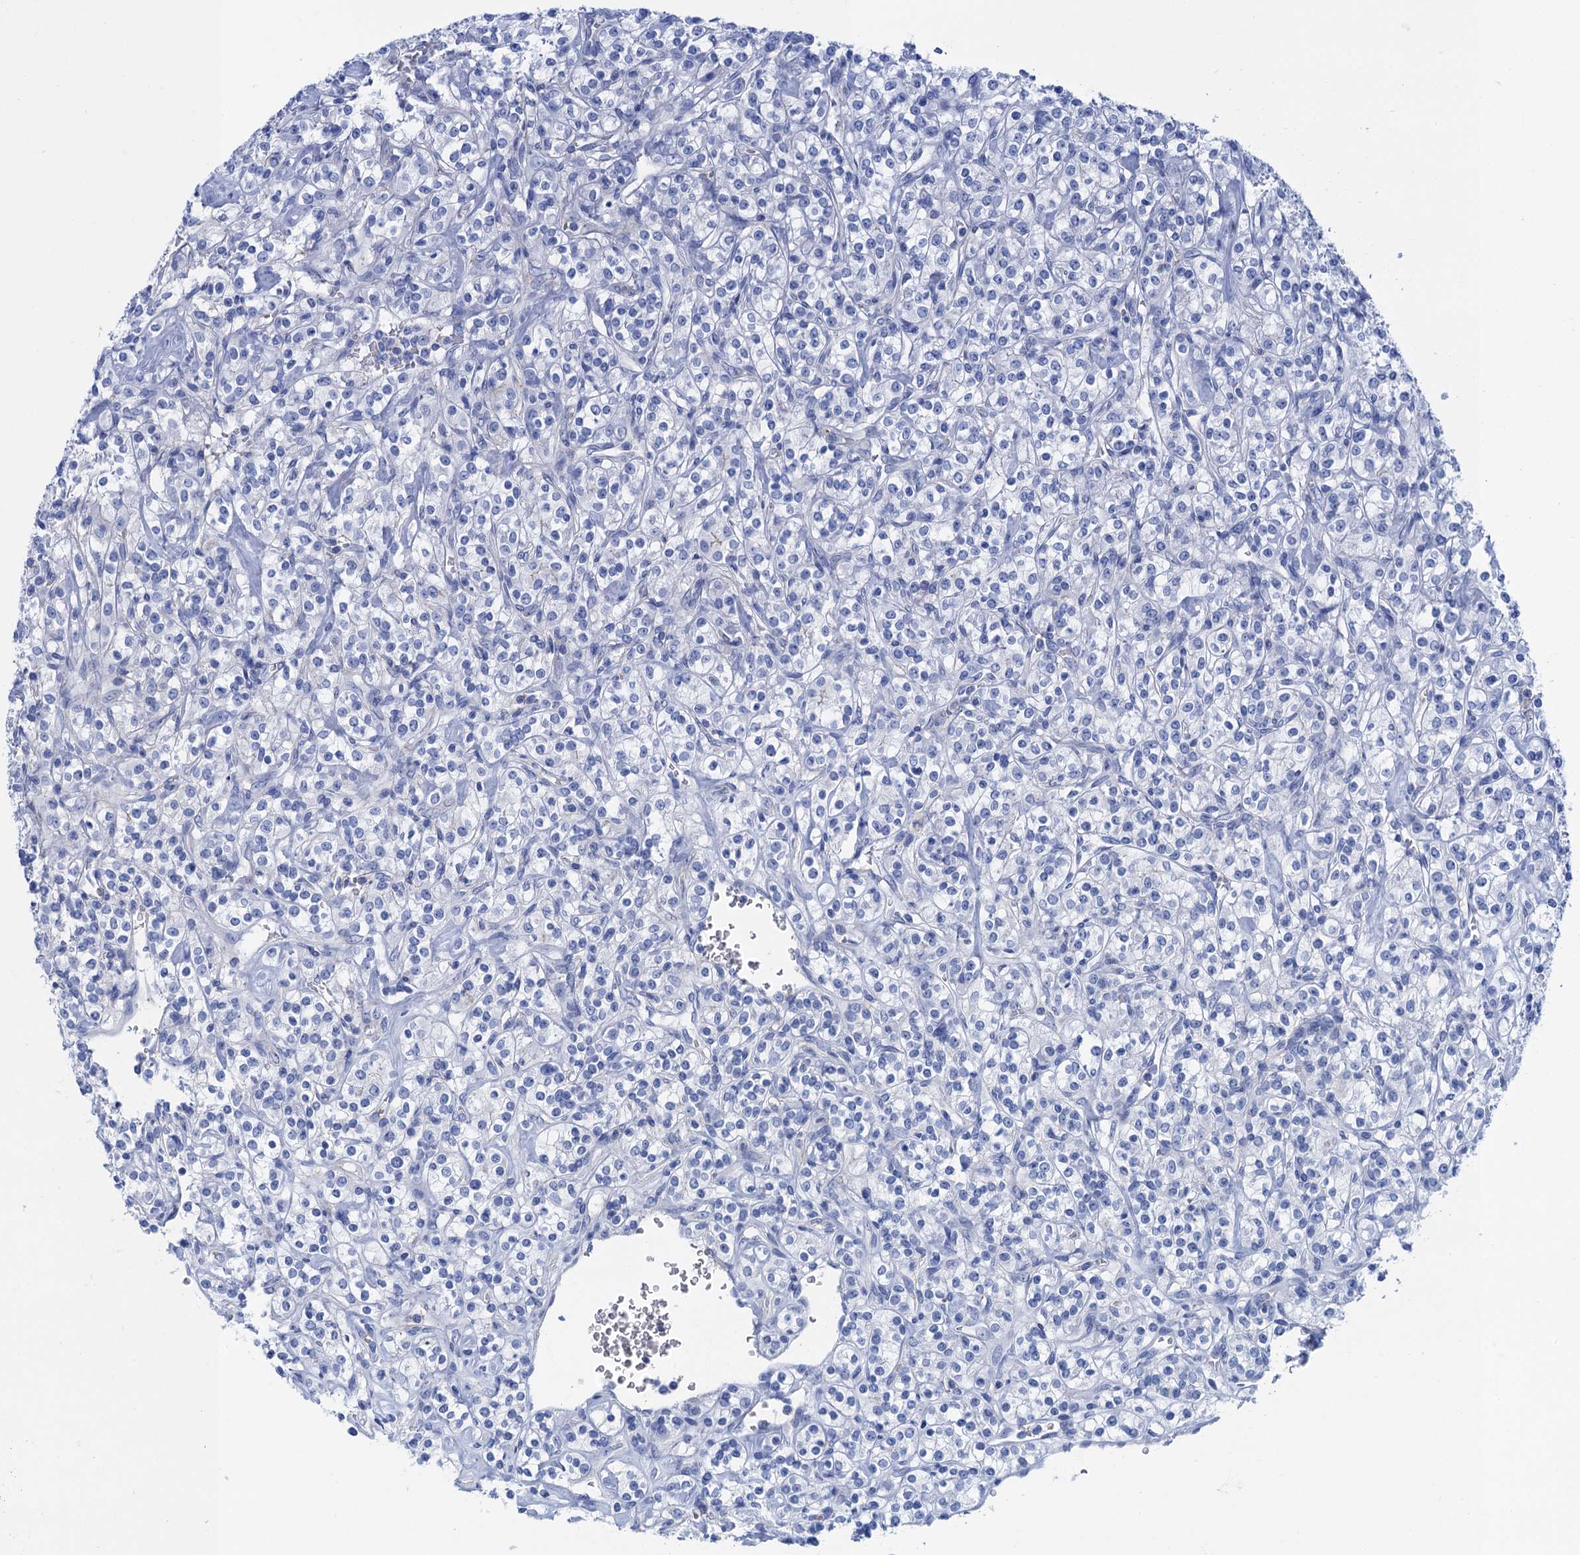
{"staining": {"intensity": "negative", "quantity": "none", "location": "none"}, "tissue": "renal cancer", "cell_type": "Tumor cells", "image_type": "cancer", "snomed": [{"axis": "morphology", "description": "Adenocarcinoma, NOS"}, {"axis": "topography", "description": "Kidney"}], "caption": "DAB (3,3'-diaminobenzidine) immunohistochemical staining of renal cancer (adenocarcinoma) reveals no significant staining in tumor cells.", "gene": "CALML5", "patient": {"sex": "male", "age": 77}}